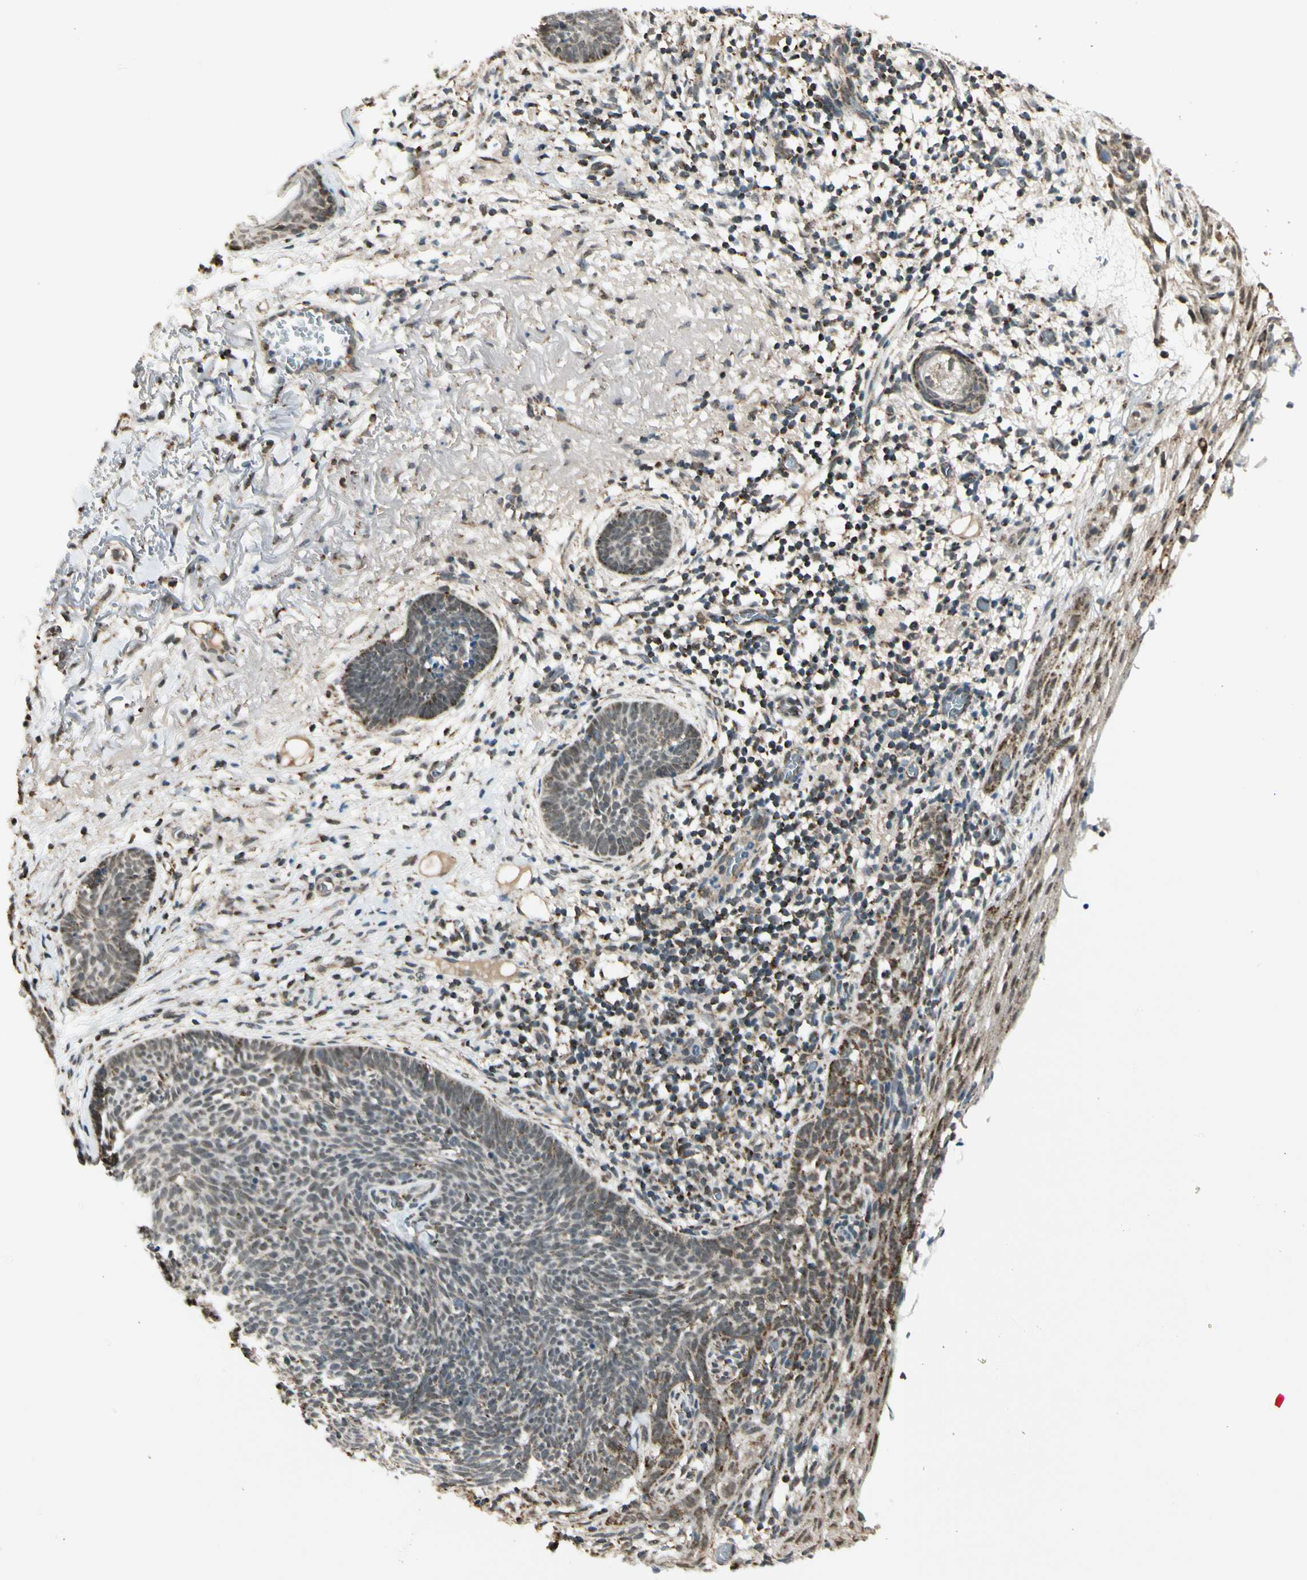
{"staining": {"intensity": "weak", "quantity": "<25%", "location": "cytoplasmic/membranous"}, "tissue": "skin cancer", "cell_type": "Tumor cells", "image_type": "cancer", "snomed": [{"axis": "morphology", "description": "Basal cell carcinoma"}, {"axis": "topography", "description": "Skin"}], "caption": "A high-resolution image shows immunohistochemistry staining of skin cancer, which exhibits no significant staining in tumor cells.", "gene": "KHDC4", "patient": {"sex": "female", "age": 70}}